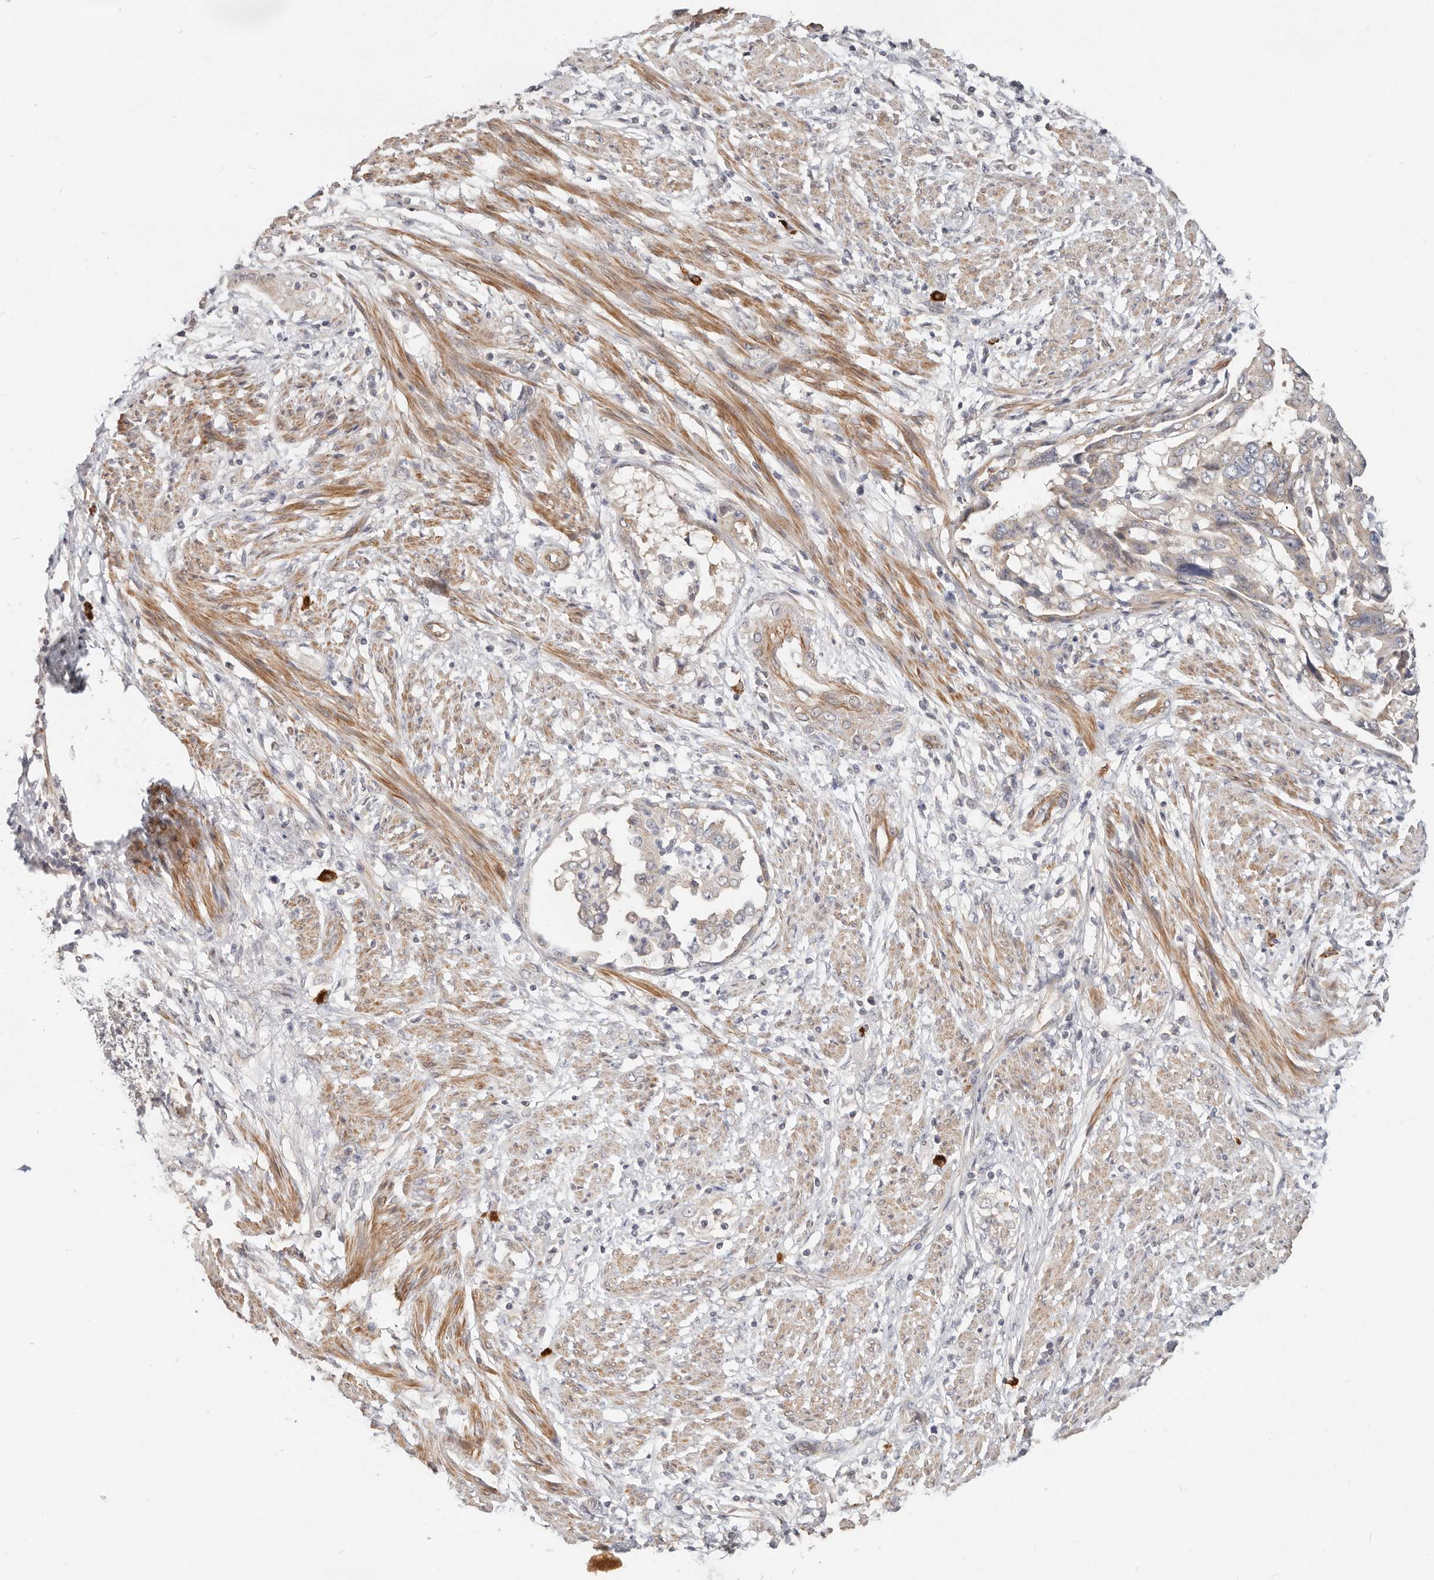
{"staining": {"intensity": "moderate", "quantity": "<25%", "location": "cytoplasmic/membranous"}, "tissue": "endometrial cancer", "cell_type": "Tumor cells", "image_type": "cancer", "snomed": [{"axis": "morphology", "description": "Adenocarcinoma, NOS"}, {"axis": "topography", "description": "Endometrium"}], "caption": "Immunohistochemistry histopathology image of human adenocarcinoma (endometrial) stained for a protein (brown), which displays low levels of moderate cytoplasmic/membranous staining in about <25% of tumor cells.", "gene": "ZRANB1", "patient": {"sex": "female", "age": 85}}